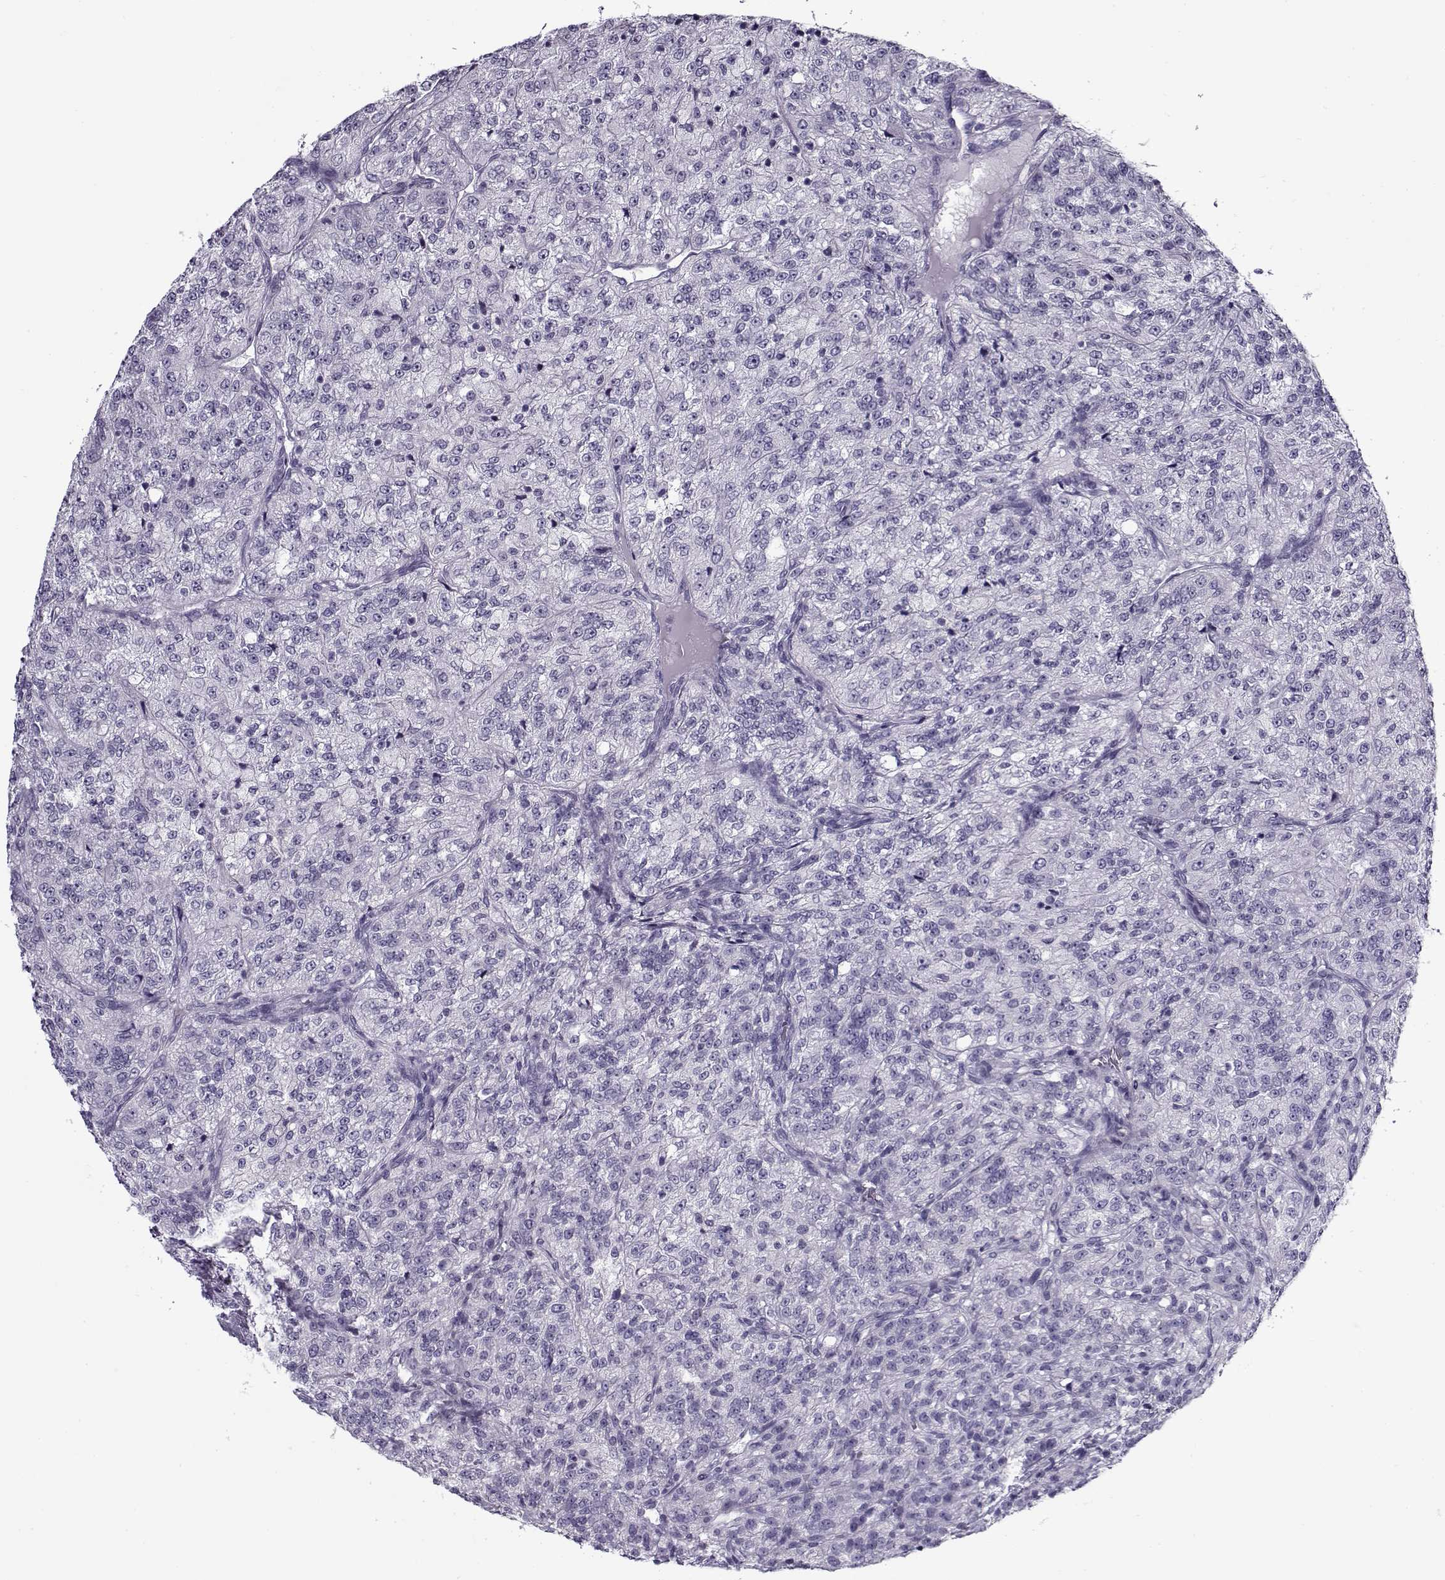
{"staining": {"intensity": "negative", "quantity": "none", "location": "none"}, "tissue": "renal cancer", "cell_type": "Tumor cells", "image_type": "cancer", "snomed": [{"axis": "morphology", "description": "Adenocarcinoma, NOS"}, {"axis": "topography", "description": "Kidney"}], "caption": "A micrograph of human renal adenocarcinoma is negative for staining in tumor cells.", "gene": "GAGE2A", "patient": {"sex": "female", "age": 63}}